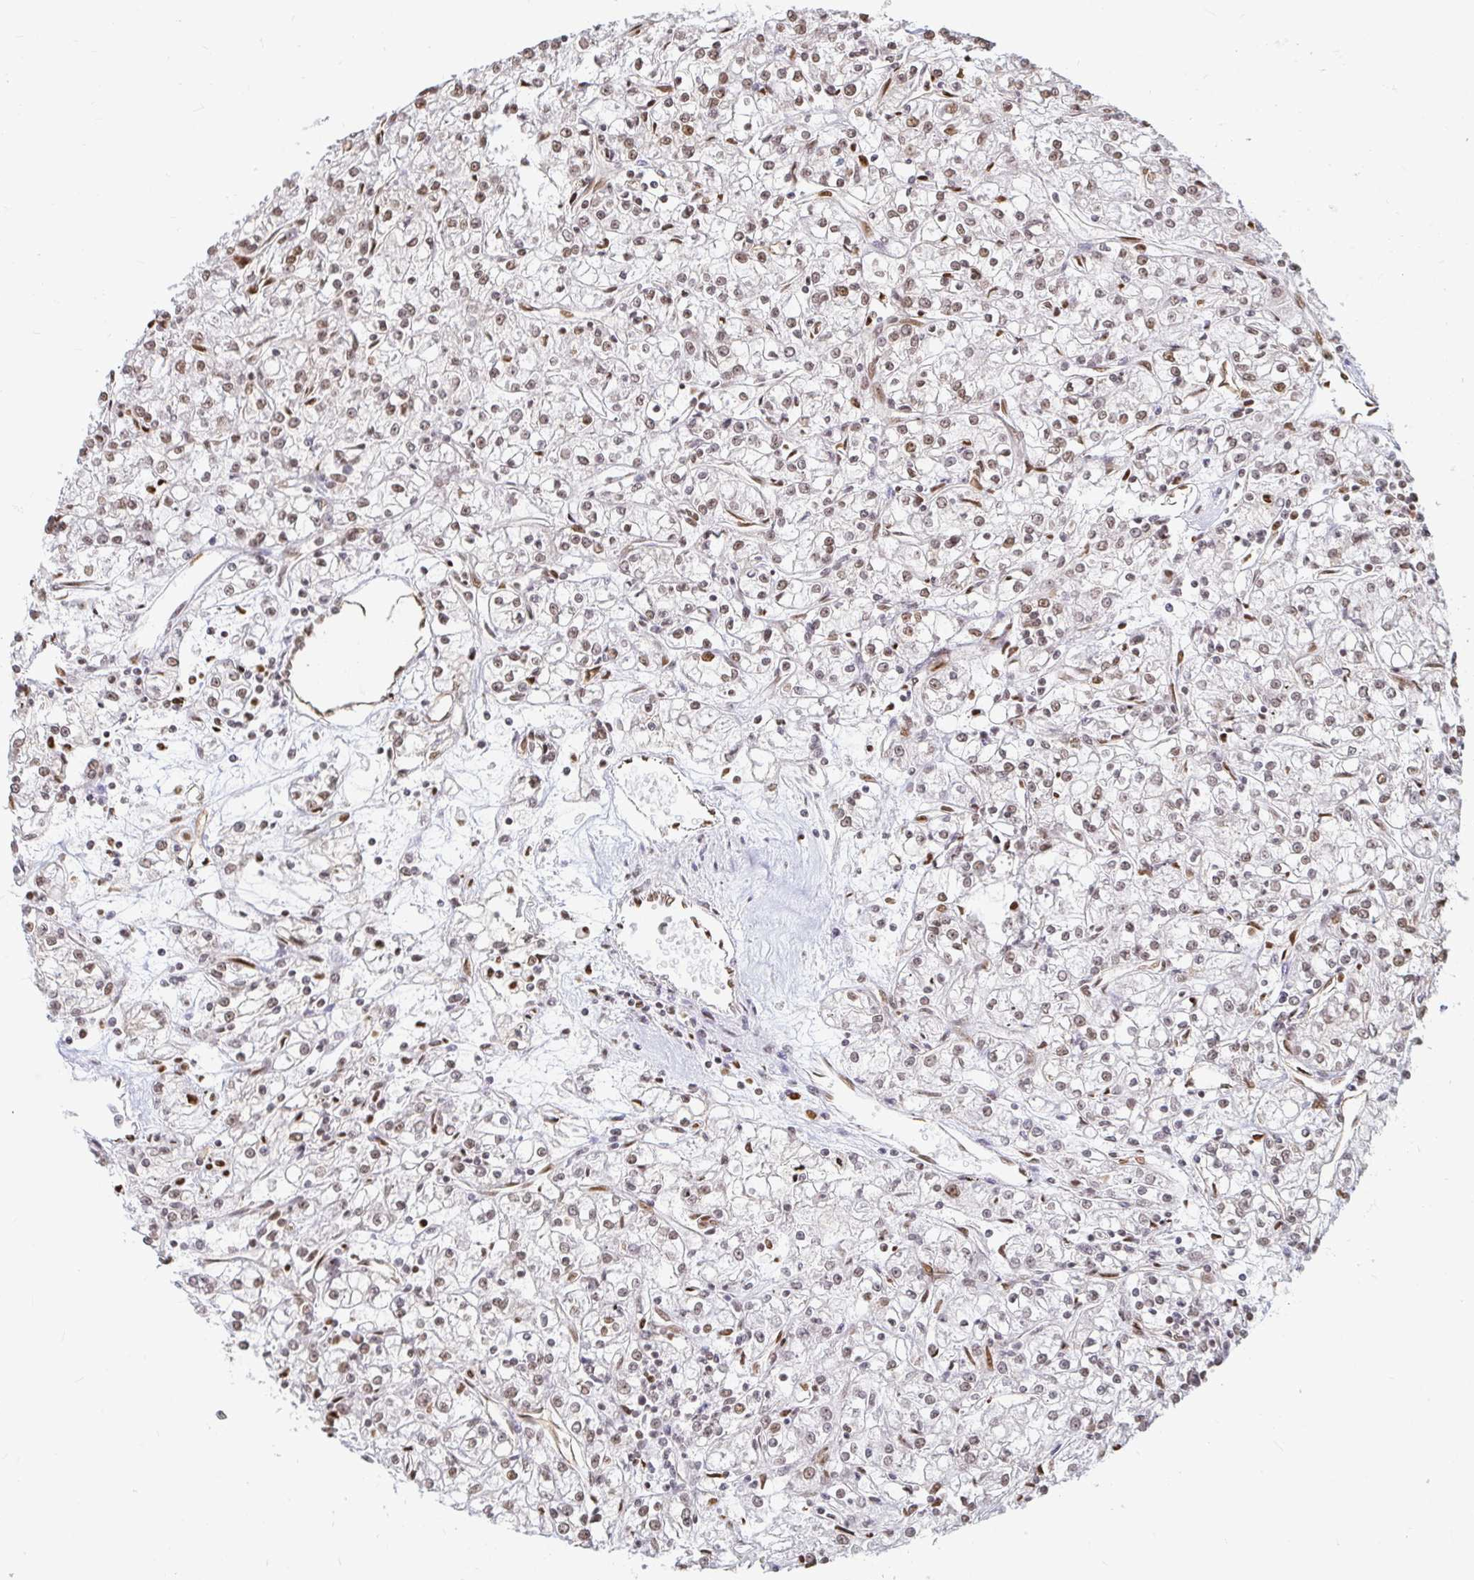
{"staining": {"intensity": "weak", "quantity": ">75%", "location": "nuclear"}, "tissue": "renal cancer", "cell_type": "Tumor cells", "image_type": "cancer", "snomed": [{"axis": "morphology", "description": "Adenocarcinoma, NOS"}, {"axis": "topography", "description": "Kidney"}], "caption": "Immunohistochemical staining of adenocarcinoma (renal) shows low levels of weak nuclear protein positivity in about >75% of tumor cells.", "gene": "HNRNPU", "patient": {"sex": "female", "age": 59}}